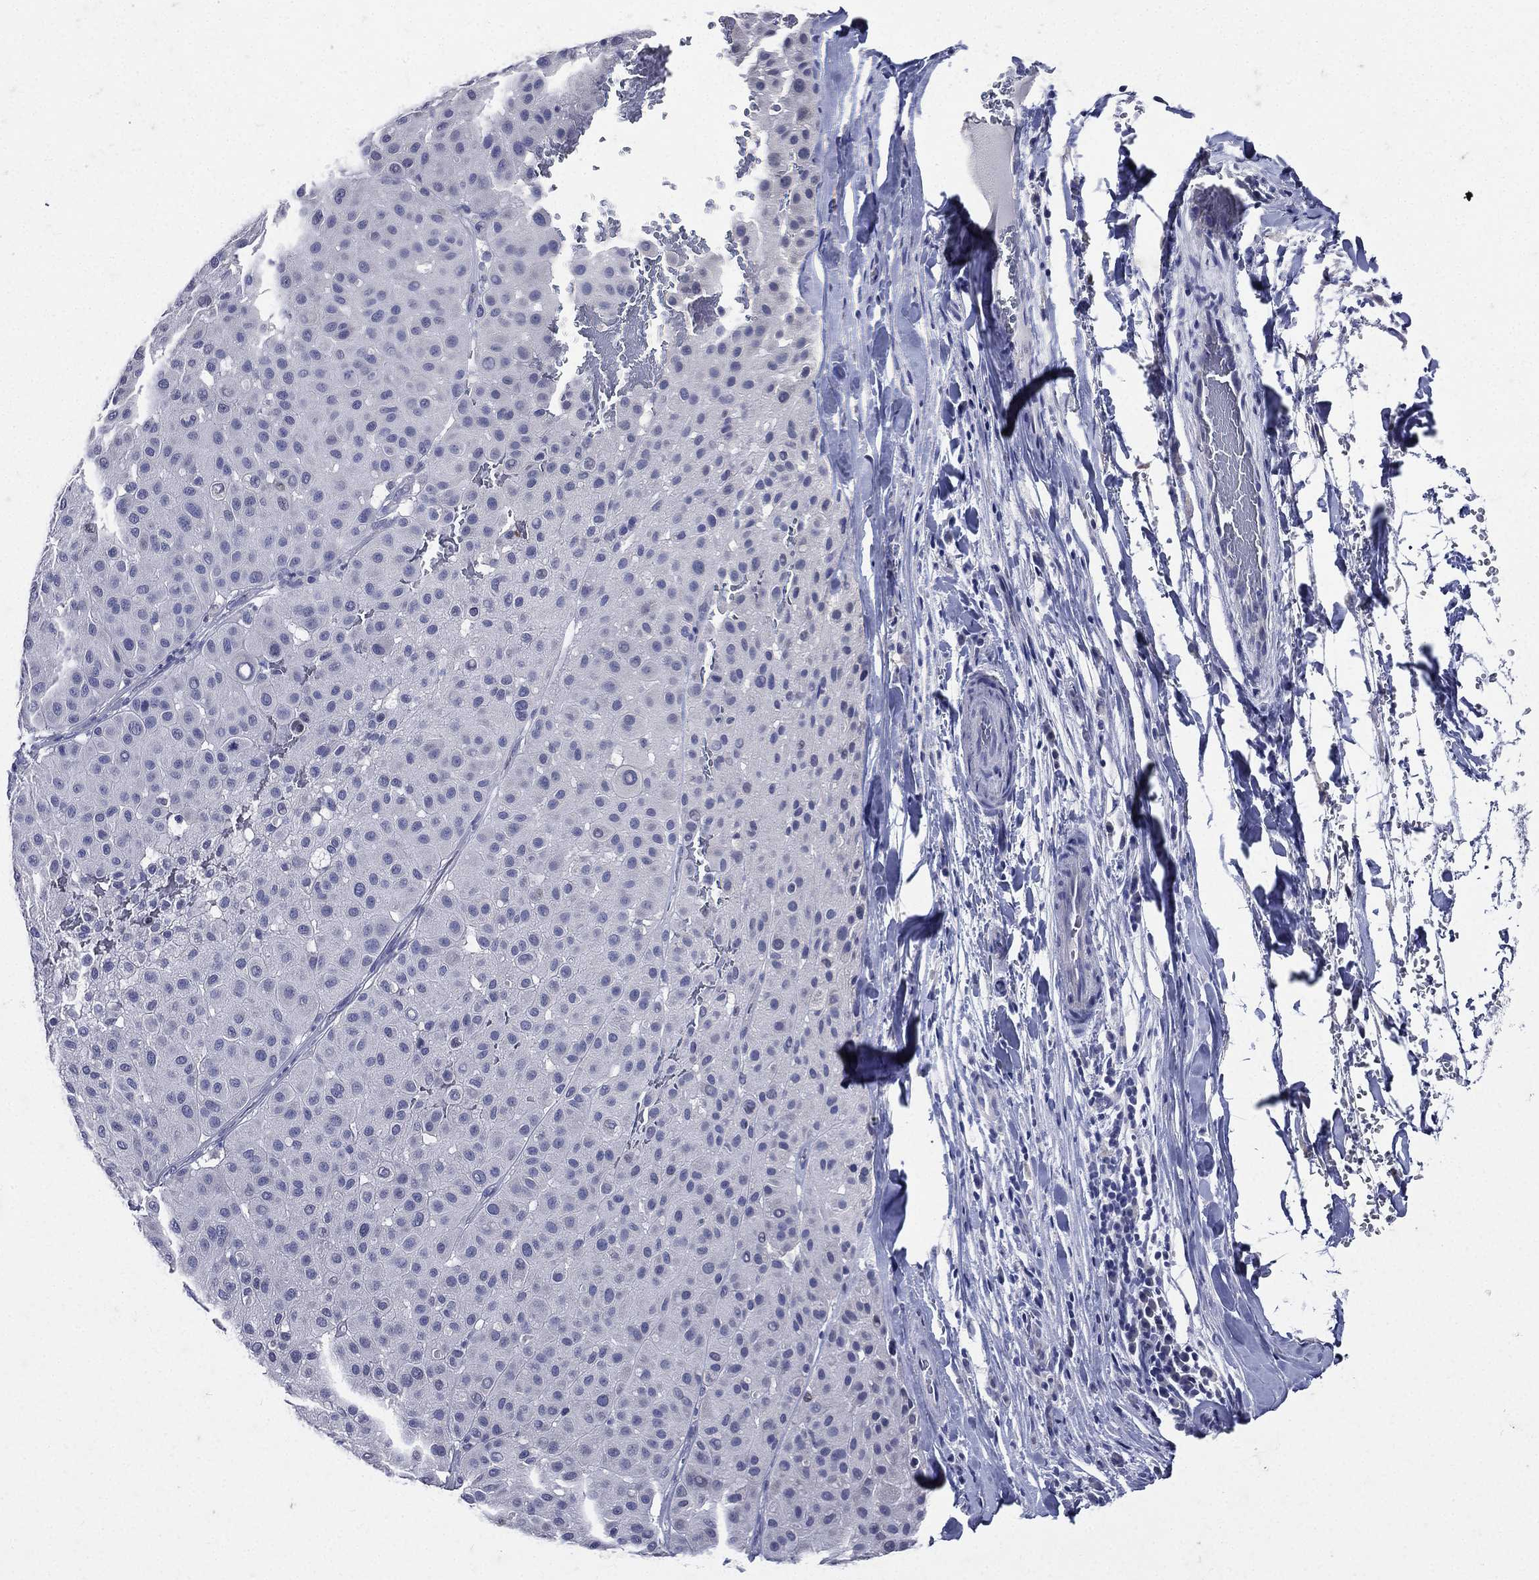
{"staining": {"intensity": "negative", "quantity": "none", "location": "none"}, "tissue": "melanoma", "cell_type": "Tumor cells", "image_type": "cancer", "snomed": [{"axis": "morphology", "description": "Malignant melanoma, Metastatic site"}, {"axis": "topography", "description": "Smooth muscle"}], "caption": "Immunohistochemistry (IHC) histopathology image of human melanoma stained for a protein (brown), which exhibits no expression in tumor cells.", "gene": "TGM1", "patient": {"sex": "male", "age": 41}}